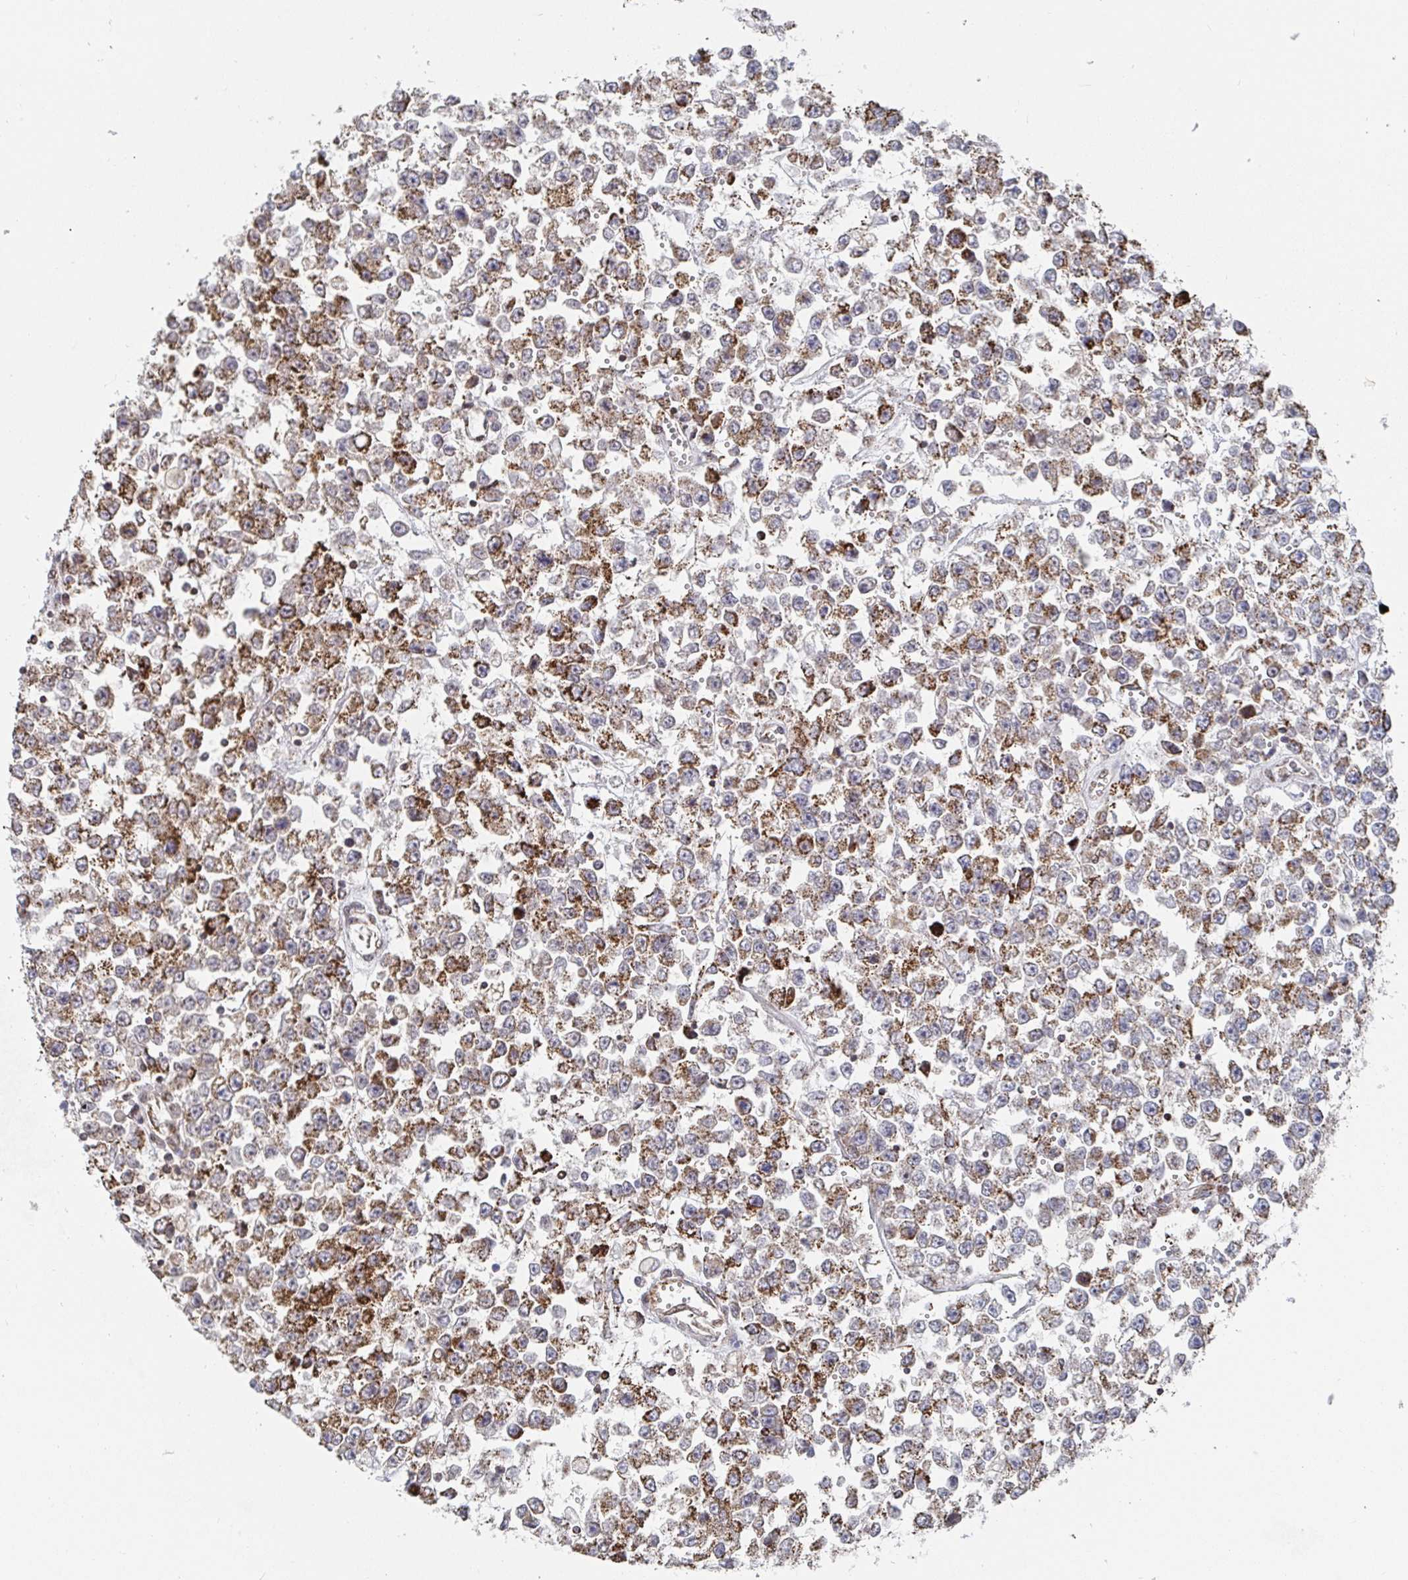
{"staining": {"intensity": "moderate", "quantity": ">75%", "location": "cytoplasmic/membranous"}, "tissue": "testis cancer", "cell_type": "Tumor cells", "image_type": "cancer", "snomed": [{"axis": "morphology", "description": "Seminoma, NOS"}, {"axis": "topography", "description": "Testis"}], "caption": "Tumor cells demonstrate medium levels of moderate cytoplasmic/membranous expression in approximately >75% of cells in human seminoma (testis).", "gene": "STARD8", "patient": {"sex": "male", "age": 34}}